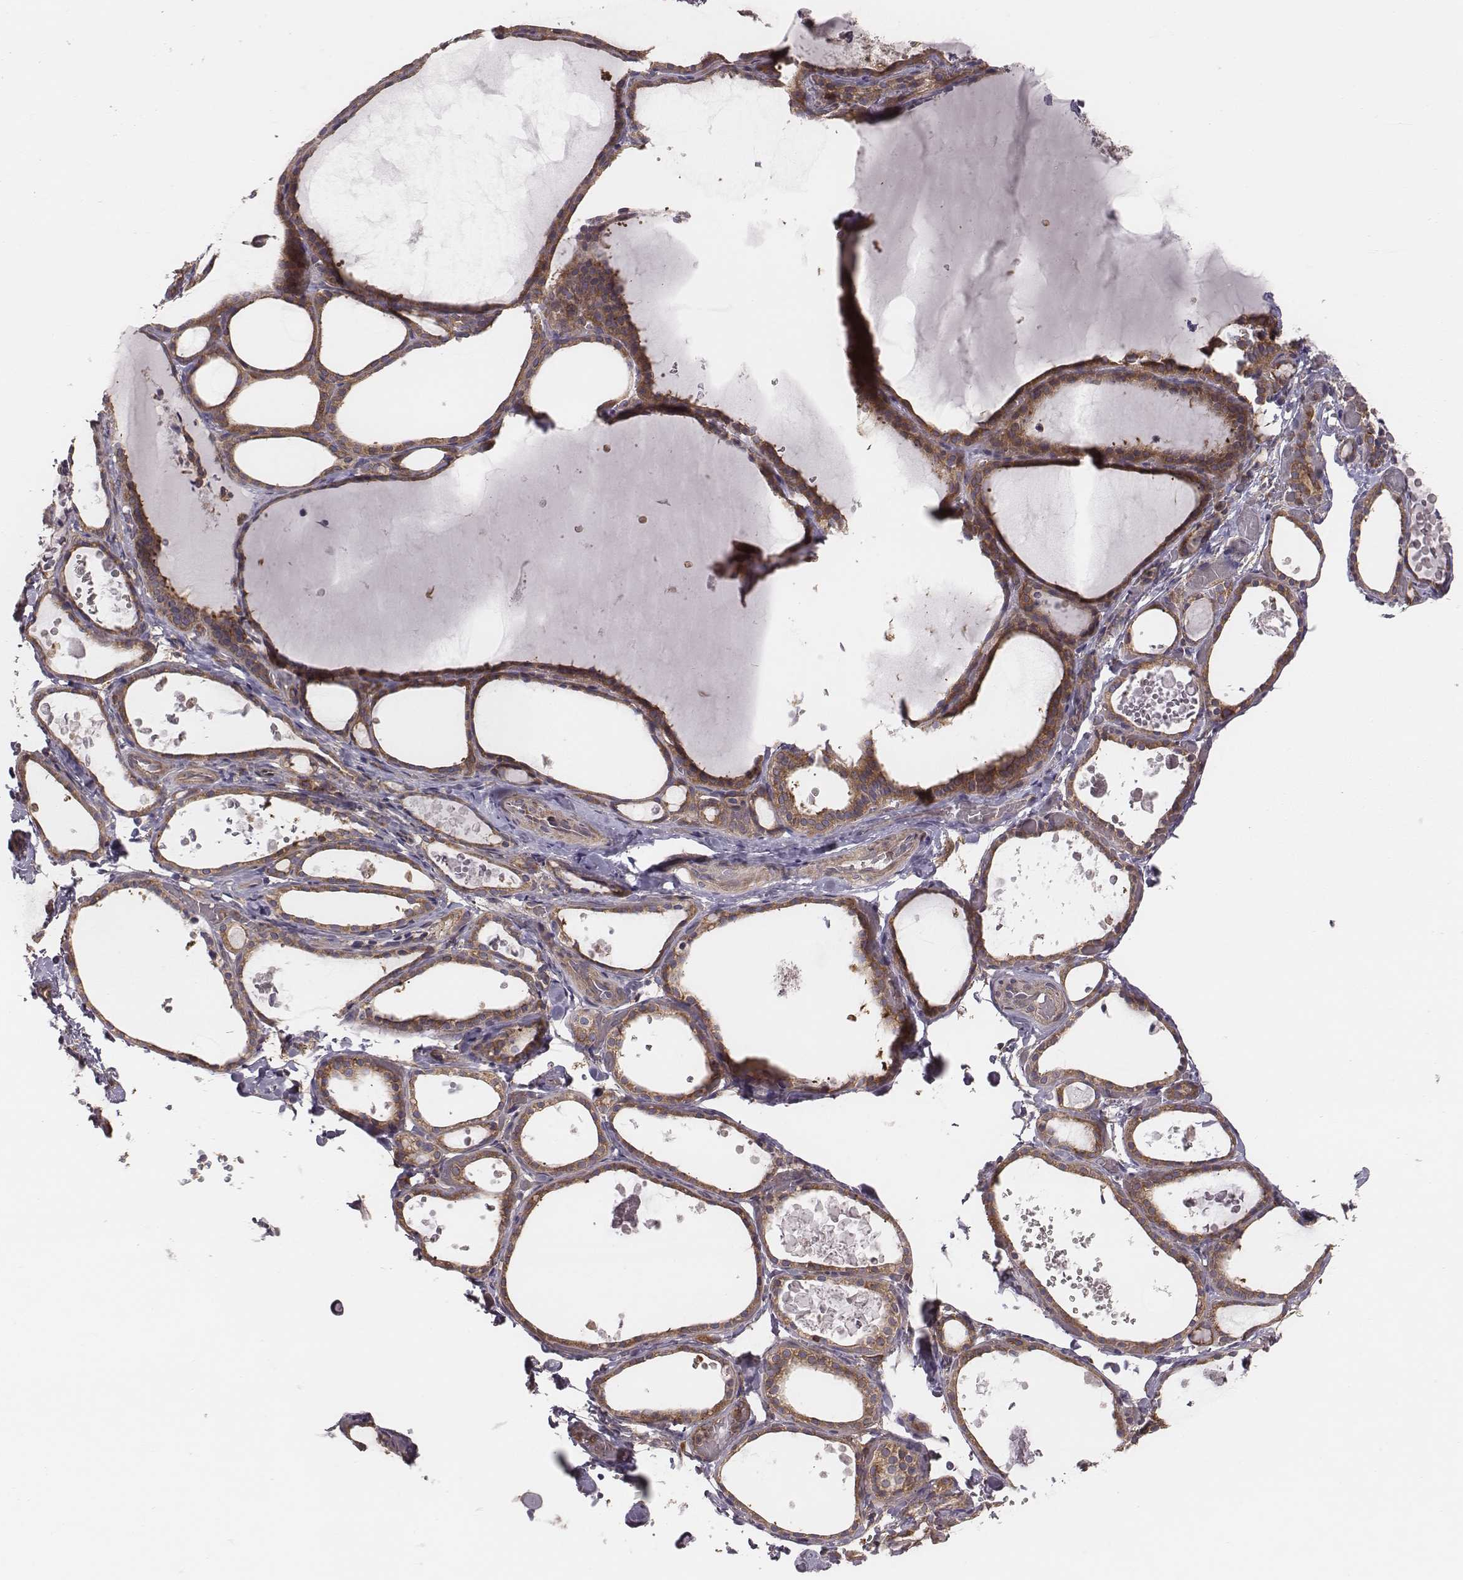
{"staining": {"intensity": "weak", "quantity": ">75%", "location": "cytoplasmic/membranous"}, "tissue": "thyroid gland", "cell_type": "Glandular cells", "image_type": "normal", "snomed": [{"axis": "morphology", "description": "Normal tissue, NOS"}, {"axis": "topography", "description": "Thyroid gland"}], "caption": "Immunohistochemistry photomicrograph of unremarkable thyroid gland: human thyroid gland stained using immunohistochemistry (IHC) reveals low levels of weak protein expression localized specifically in the cytoplasmic/membranous of glandular cells, appearing as a cytoplasmic/membranous brown color.", "gene": "CAD", "patient": {"sex": "female", "age": 56}}